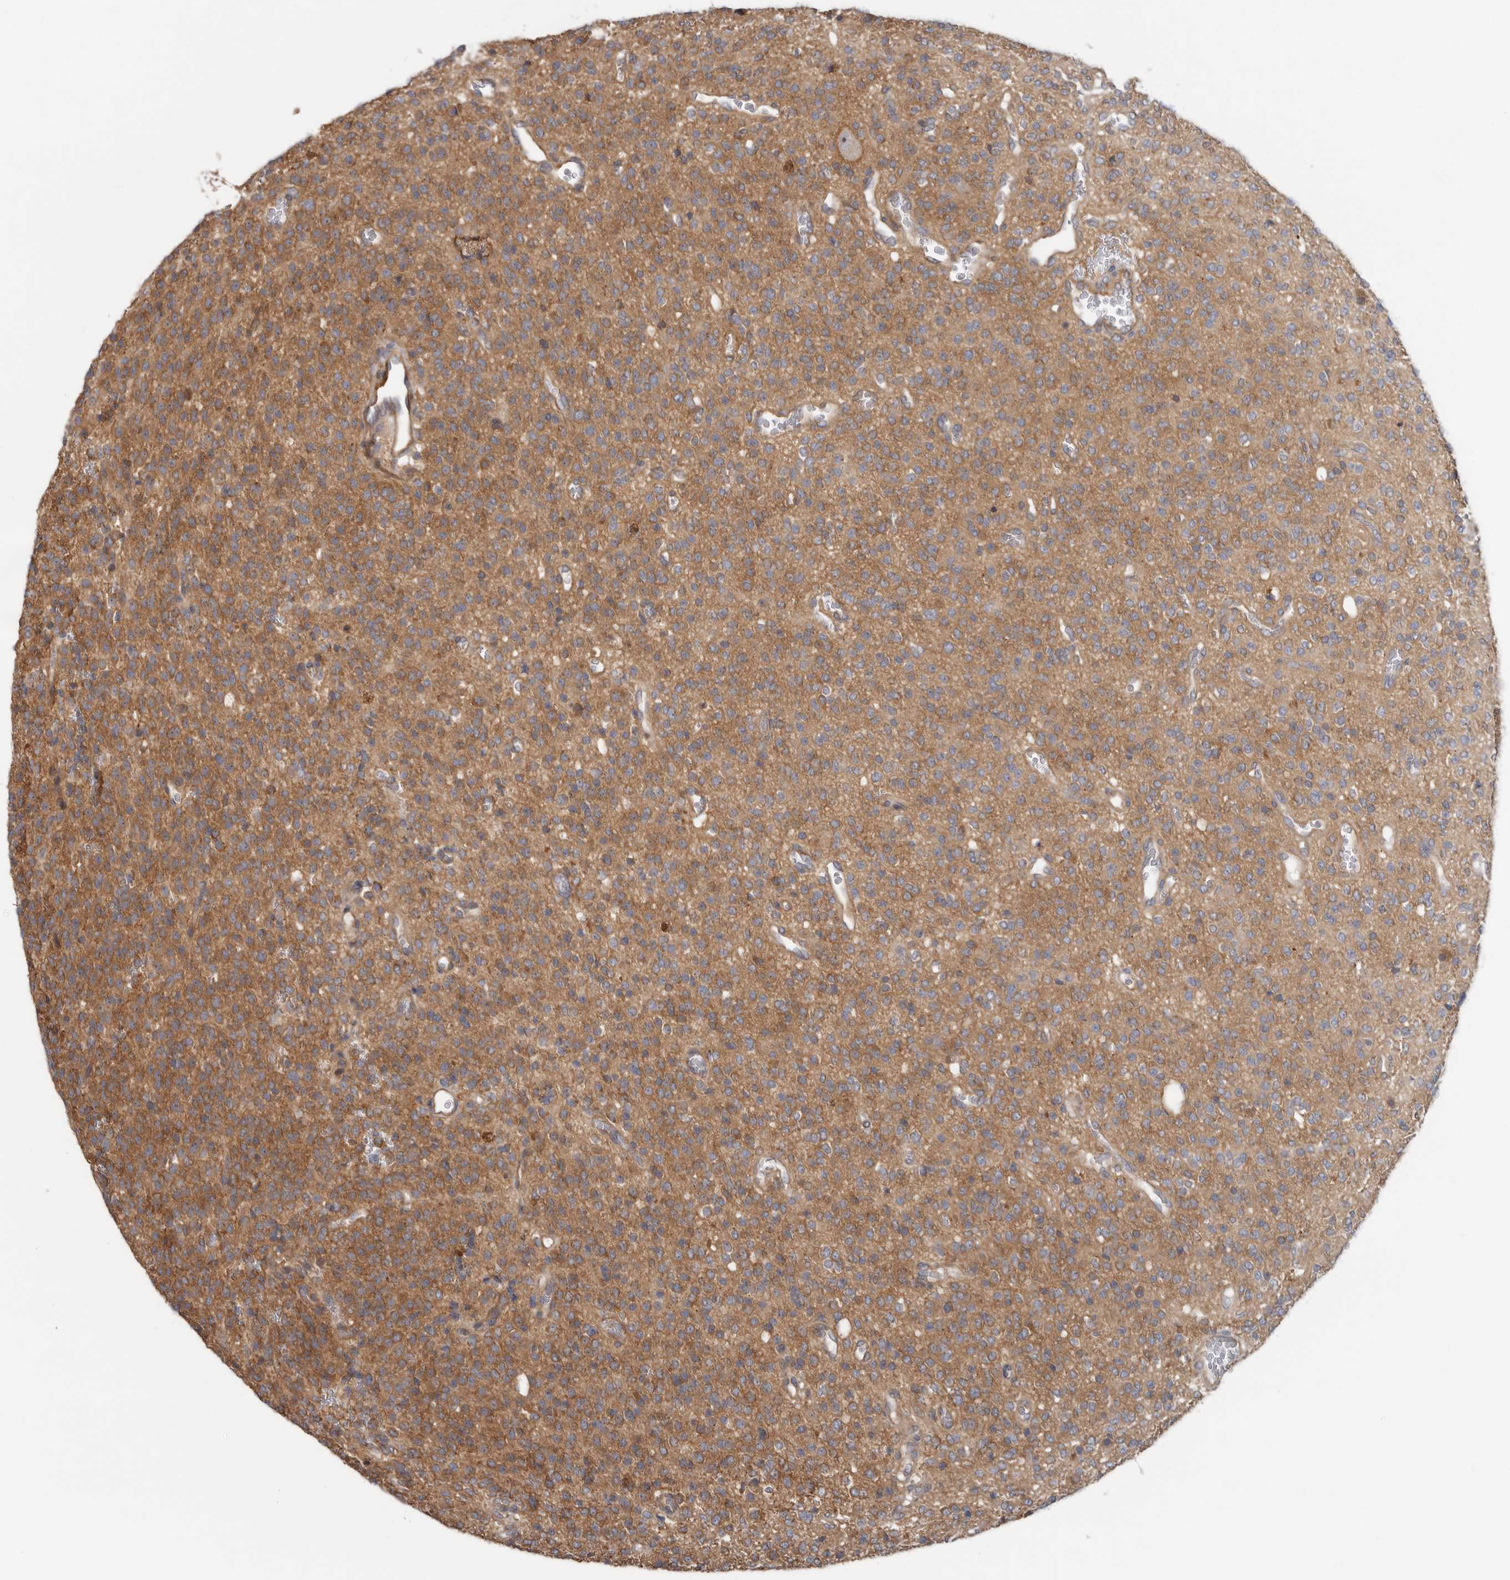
{"staining": {"intensity": "moderate", "quantity": ">75%", "location": "cytoplasmic/membranous"}, "tissue": "glioma", "cell_type": "Tumor cells", "image_type": "cancer", "snomed": [{"axis": "morphology", "description": "Glioma, malignant, High grade"}, {"axis": "topography", "description": "Brain"}], "caption": "DAB (3,3'-diaminobenzidine) immunohistochemical staining of glioma exhibits moderate cytoplasmic/membranous protein positivity in about >75% of tumor cells. Nuclei are stained in blue.", "gene": "HINT3", "patient": {"sex": "male", "age": 34}}